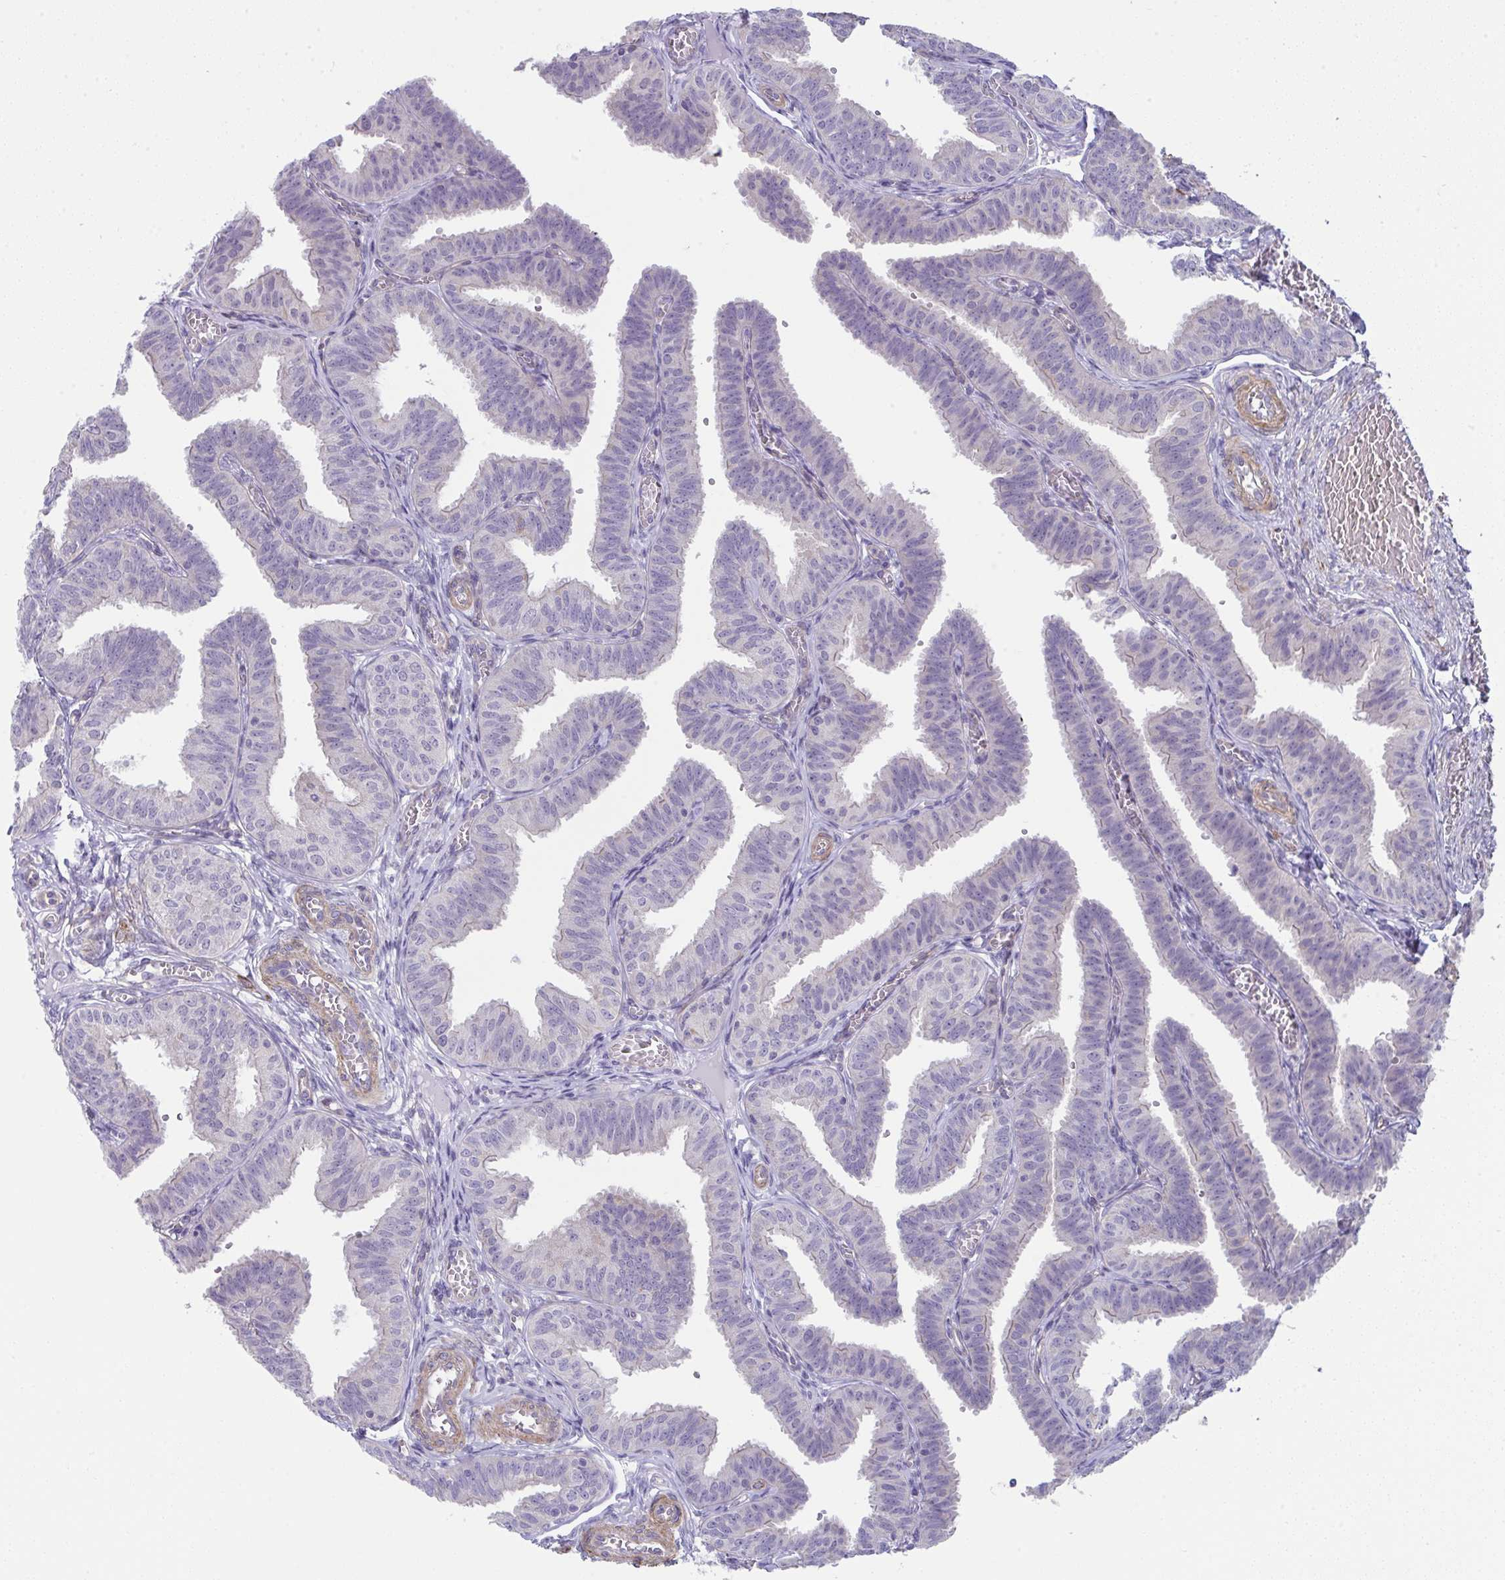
{"staining": {"intensity": "negative", "quantity": "none", "location": "none"}, "tissue": "fallopian tube", "cell_type": "Glandular cells", "image_type": "normal", "snomed": [{"axis": "morphology", "description": "Normal tissue, NOS"}, {"axis": "topography", "description": "Fallopian tube"}], "caption": "IHC image of benign fallopian tube: human fallopian tube stained with DAB displays no significant protein expression in glandular cells. (Immunohistochemistry (ihc), brightfield microscopy, high magnification).", "gene": "MYL12A", "patient": {"sex": "female", "age": 25}}